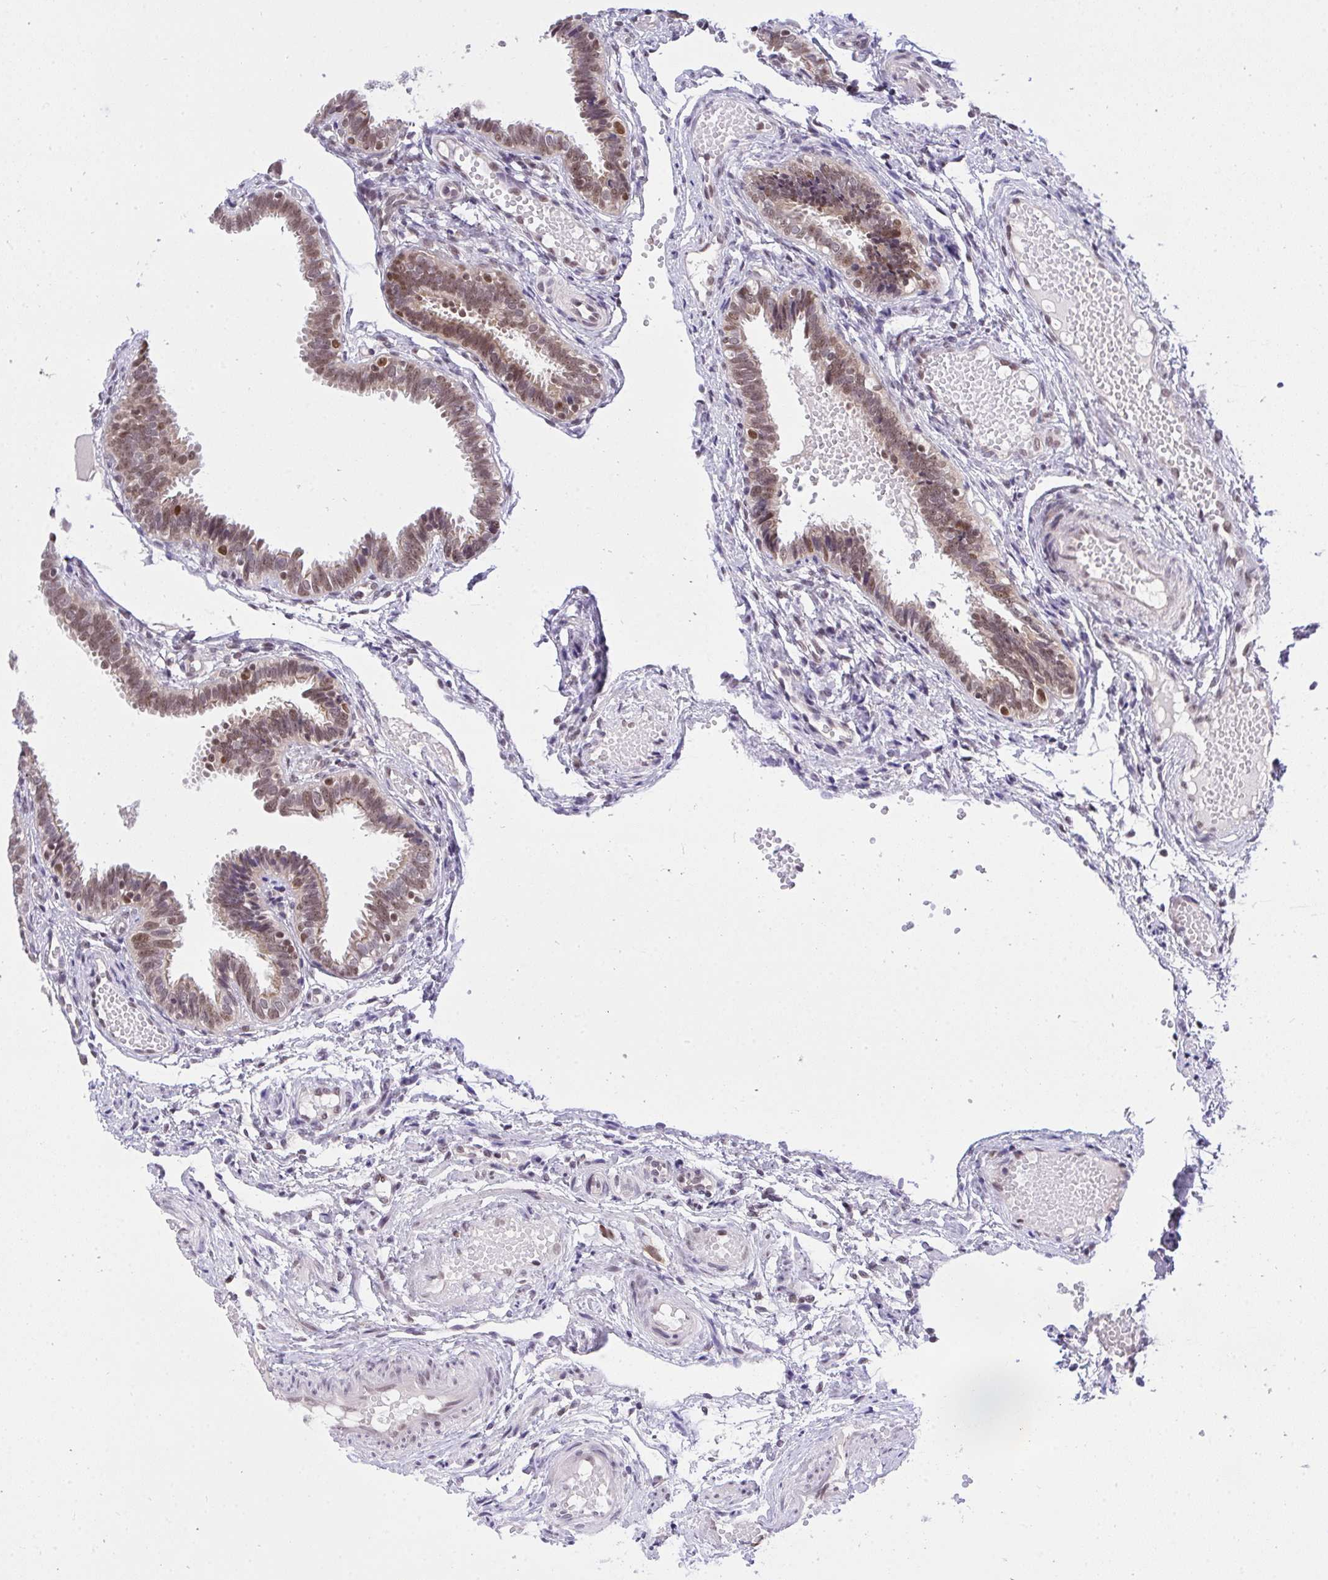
{"staining": {"intensity": "weak", "quantity": ">75%", "location": "nuclear"}, "tissue": "fallopian tube", "cell_type": "Glandular cells", "image_type": "normal", "snomed": [{"axis": "morphology", "description": "Normal tissue, NOS"}, {"axis": "topography", "description": "Fallopian tube"}], "caption": "Human fallopian tube stained with a brown dye displays weak nuclear positive expression in approximately >75% of glandular cells.", "gene": "RFC4", "patient": {"sex": "female", "age": 37}}